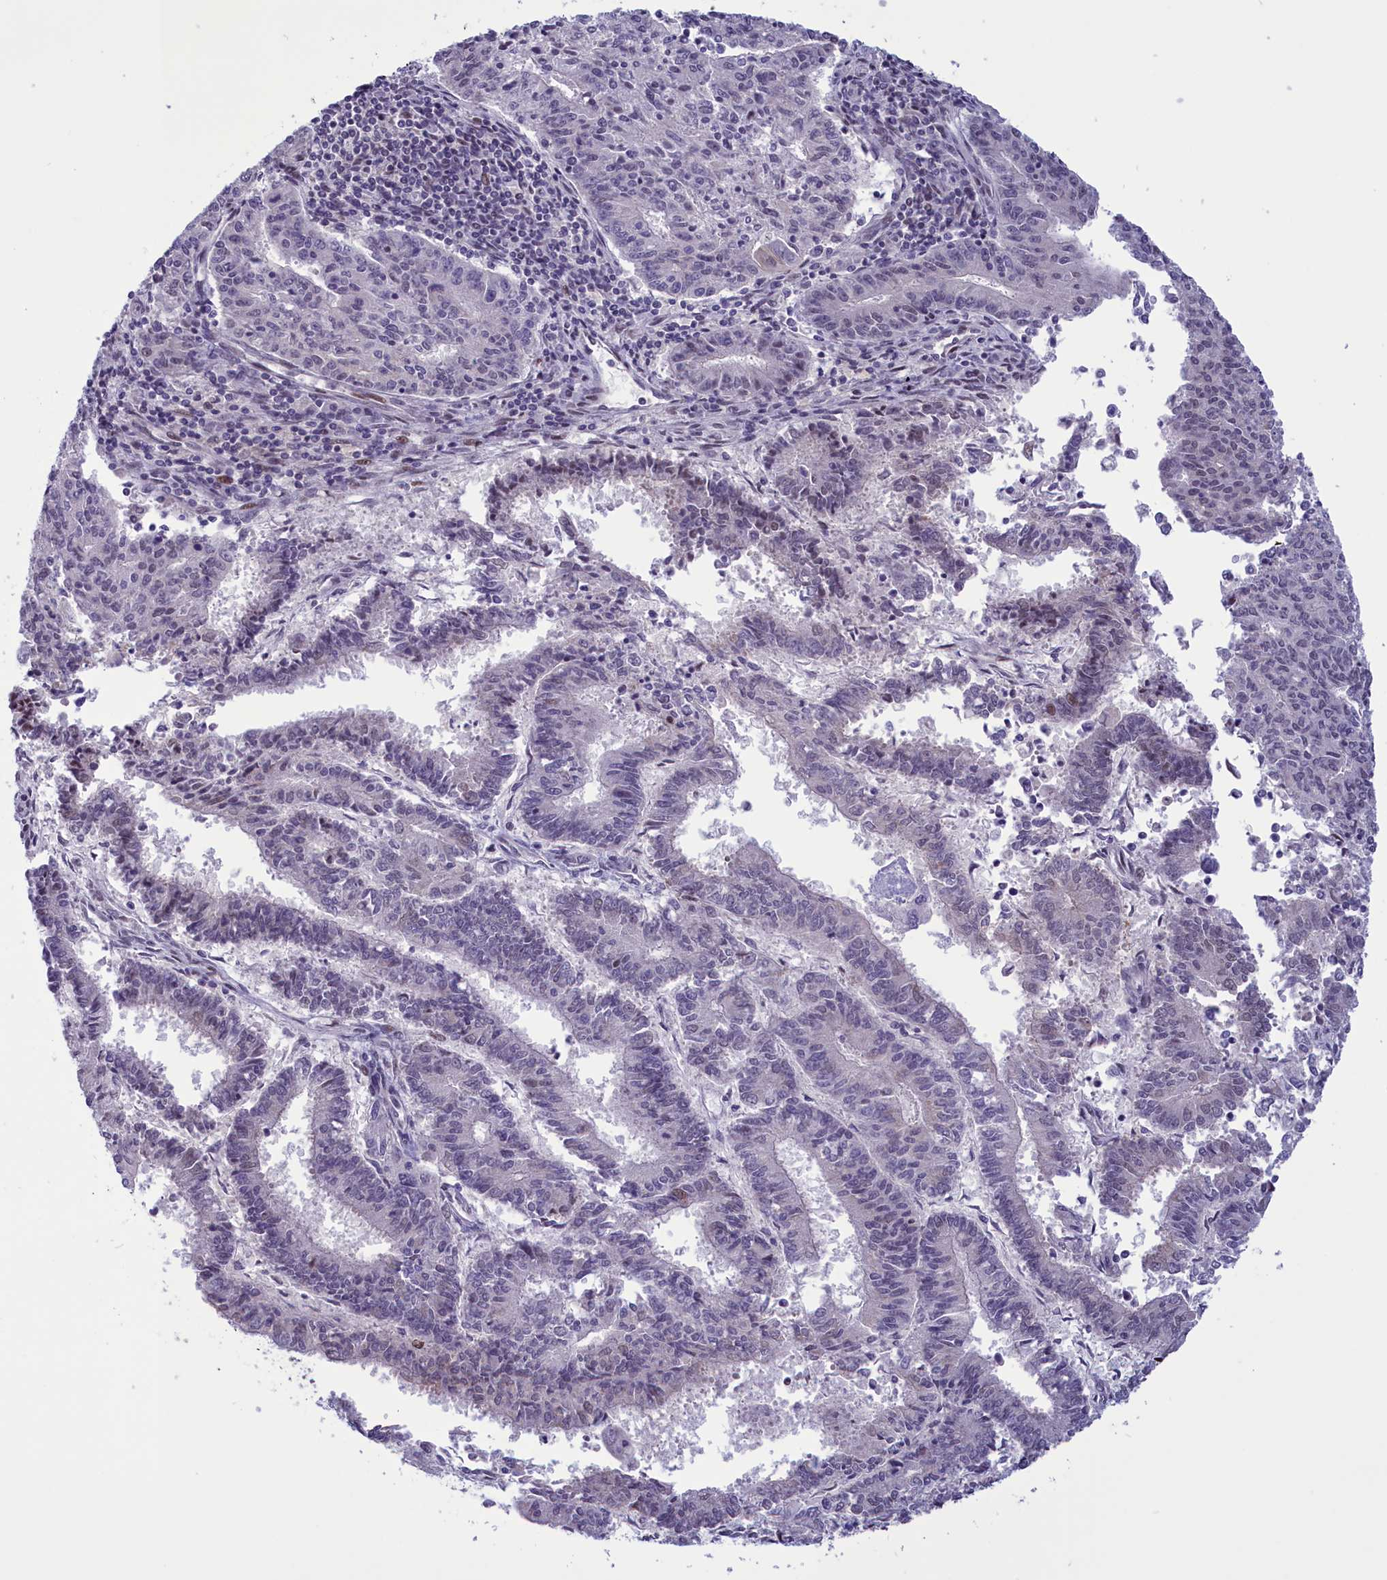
{"staining": {"intensity": "negative", "quantity": "none", "location": "none"}, "tissue": "endometrial cancer", "cell_type": "Tumor cells", "image_type": "cancer", "snomed": [{"axis": "morphology", "description": "Adenocarcinoma, NOS"}, {"axis": "topography", "description": "Endometrium"}], "caption": "Protein analysis of endometrial cancer exhibits no significant staining in tumor cells.", "gene": "CORO2A", "patient": {"sex": "female", "age": 59}}